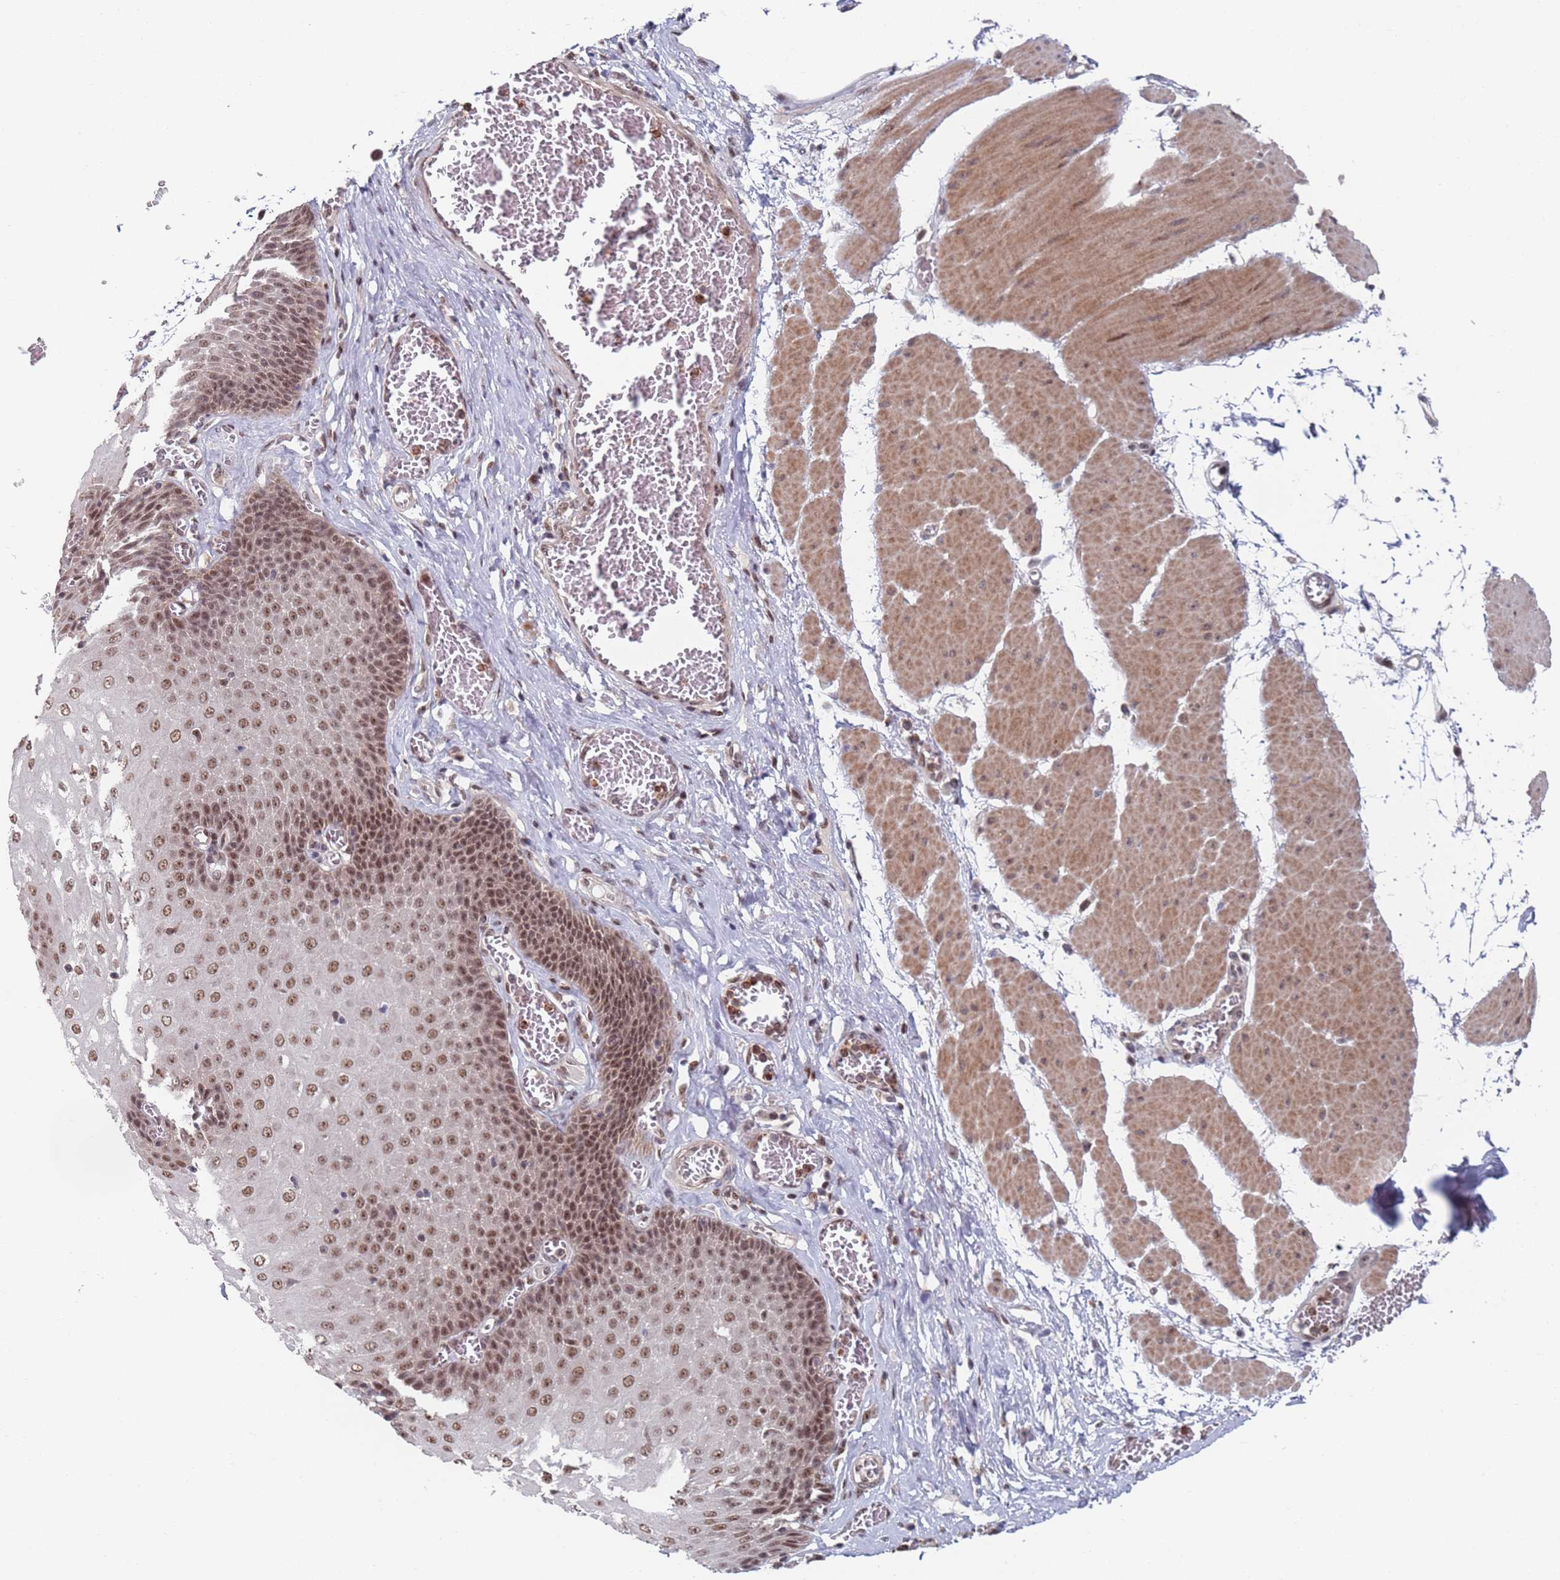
{"staining": {"intensity": "moderate", "quantity": ">75%", "location": "nuclear"}, "tissue": "esophagus", "cell_type": "Squamous epithelial cells", "image_type": "normal", "snomed": [{"axis": "morphology", "description": "Normal tissue, NOS"}, {"axis": "topography", "description": "Esophagus"}], "caption": "IHC staining of unremarkable esophagus, which displays medium levels of moderate nuclear positivity in about >75% of squamous epithelial cells indicating moderate nuclear protein positivity. The staining was performed using DAB (brown) for protein detection and nuclei were counterstained in hematoxylin (blue).", "gene": "RPP25", "patient": {"sex": "male", "age": 60}}